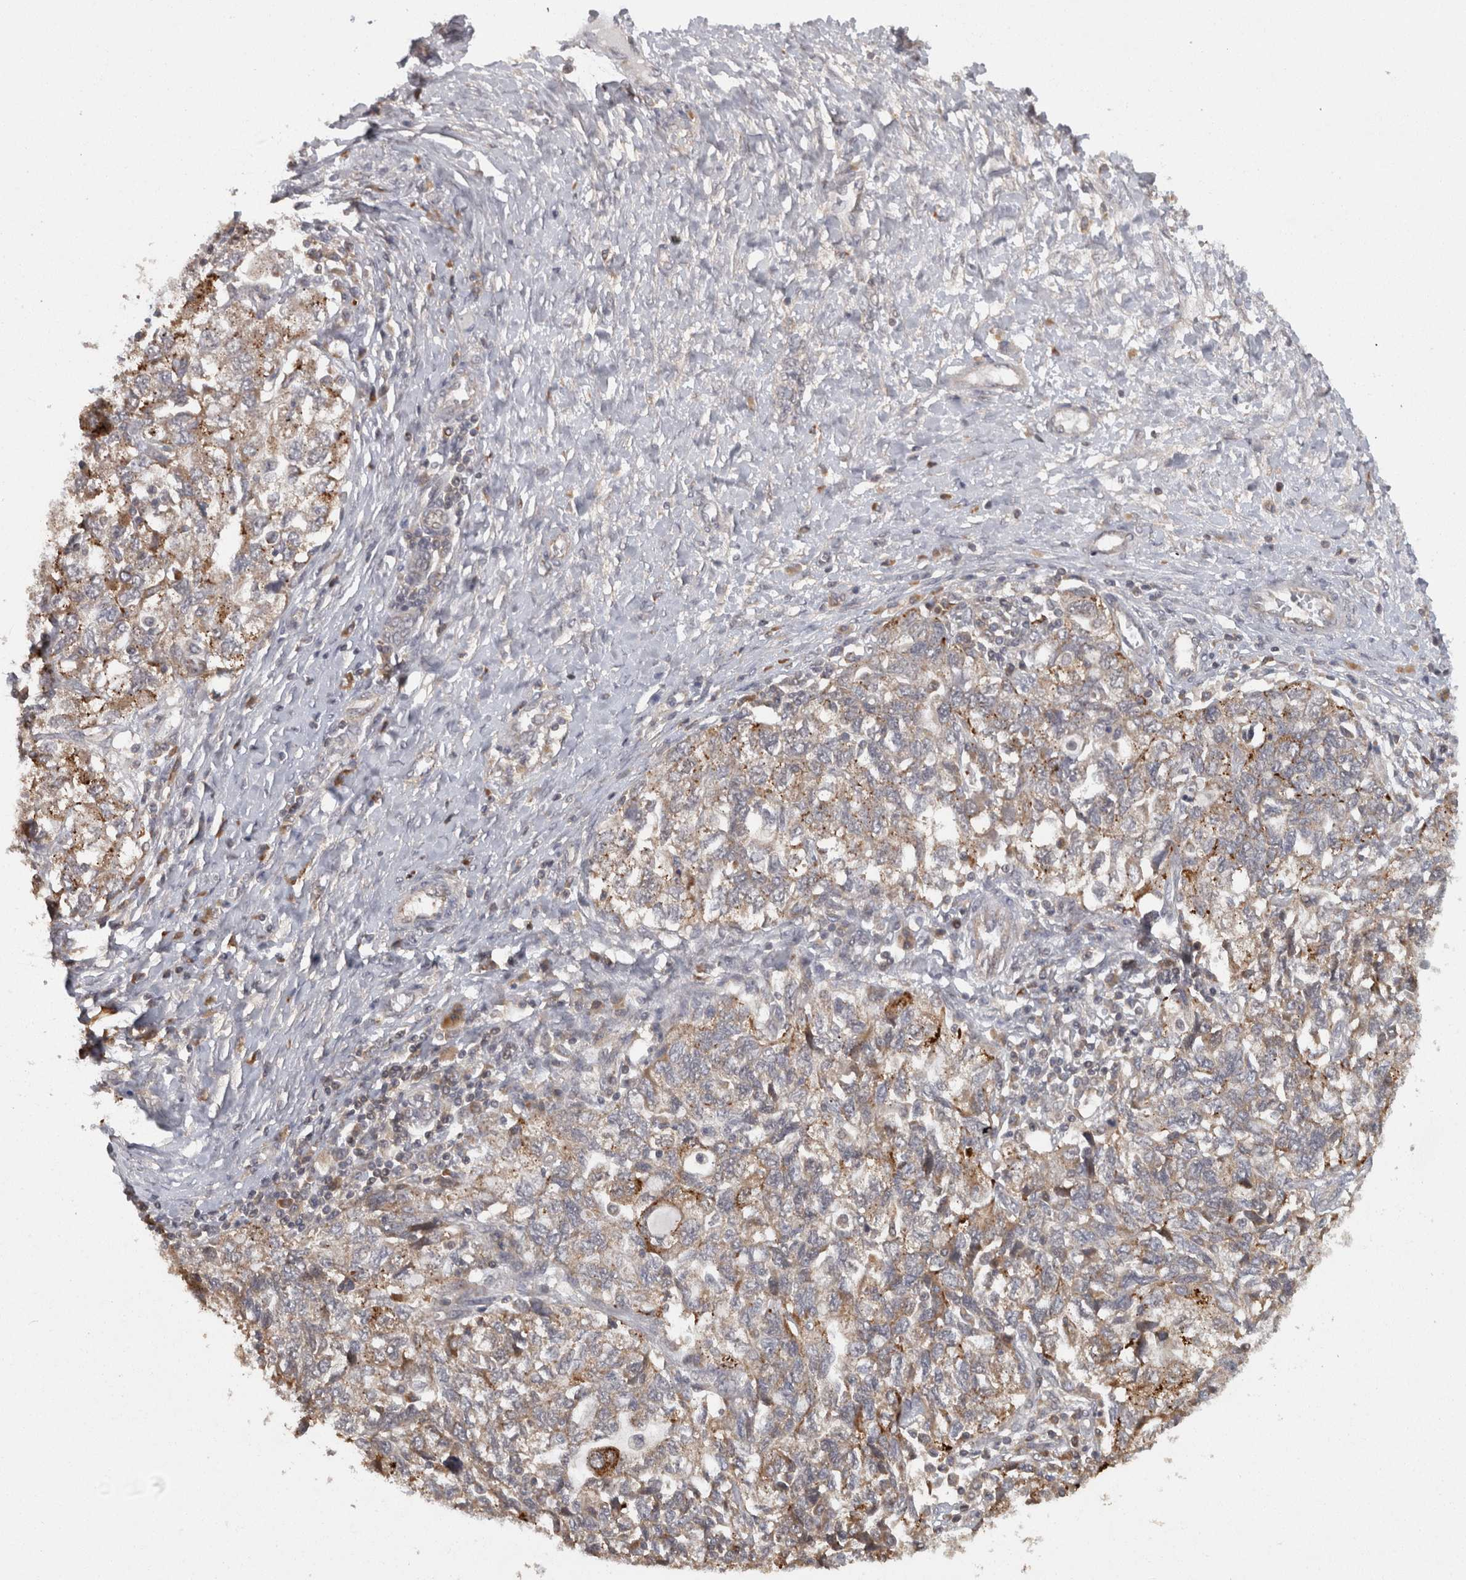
{"staining": {"intensity": "moderate", "quantity": ">75%", "location": "cytoplasmic/membranous"}, "tissue": "ovarian cancer", "cell_type": "Tumor cells", "image_type": "cancer", "snomed": [{"axis": "morphology", "description": "Carcinoma, NOS"}, {"axis": "morphology", "description": "Cystadenocarcinoma, serous, NOS"}, {"axis": "topography", "description": "Ovary"}], "caption": "Human serous cystadenocarcinoma (ovarian) stained for a protein (brown) demonstrates moderate cytoplasmic/membranous positive staining in approximately >75% of tumor cells.", "gene": "ACAT2", "patient": {"sex": "female", "age": 69}}